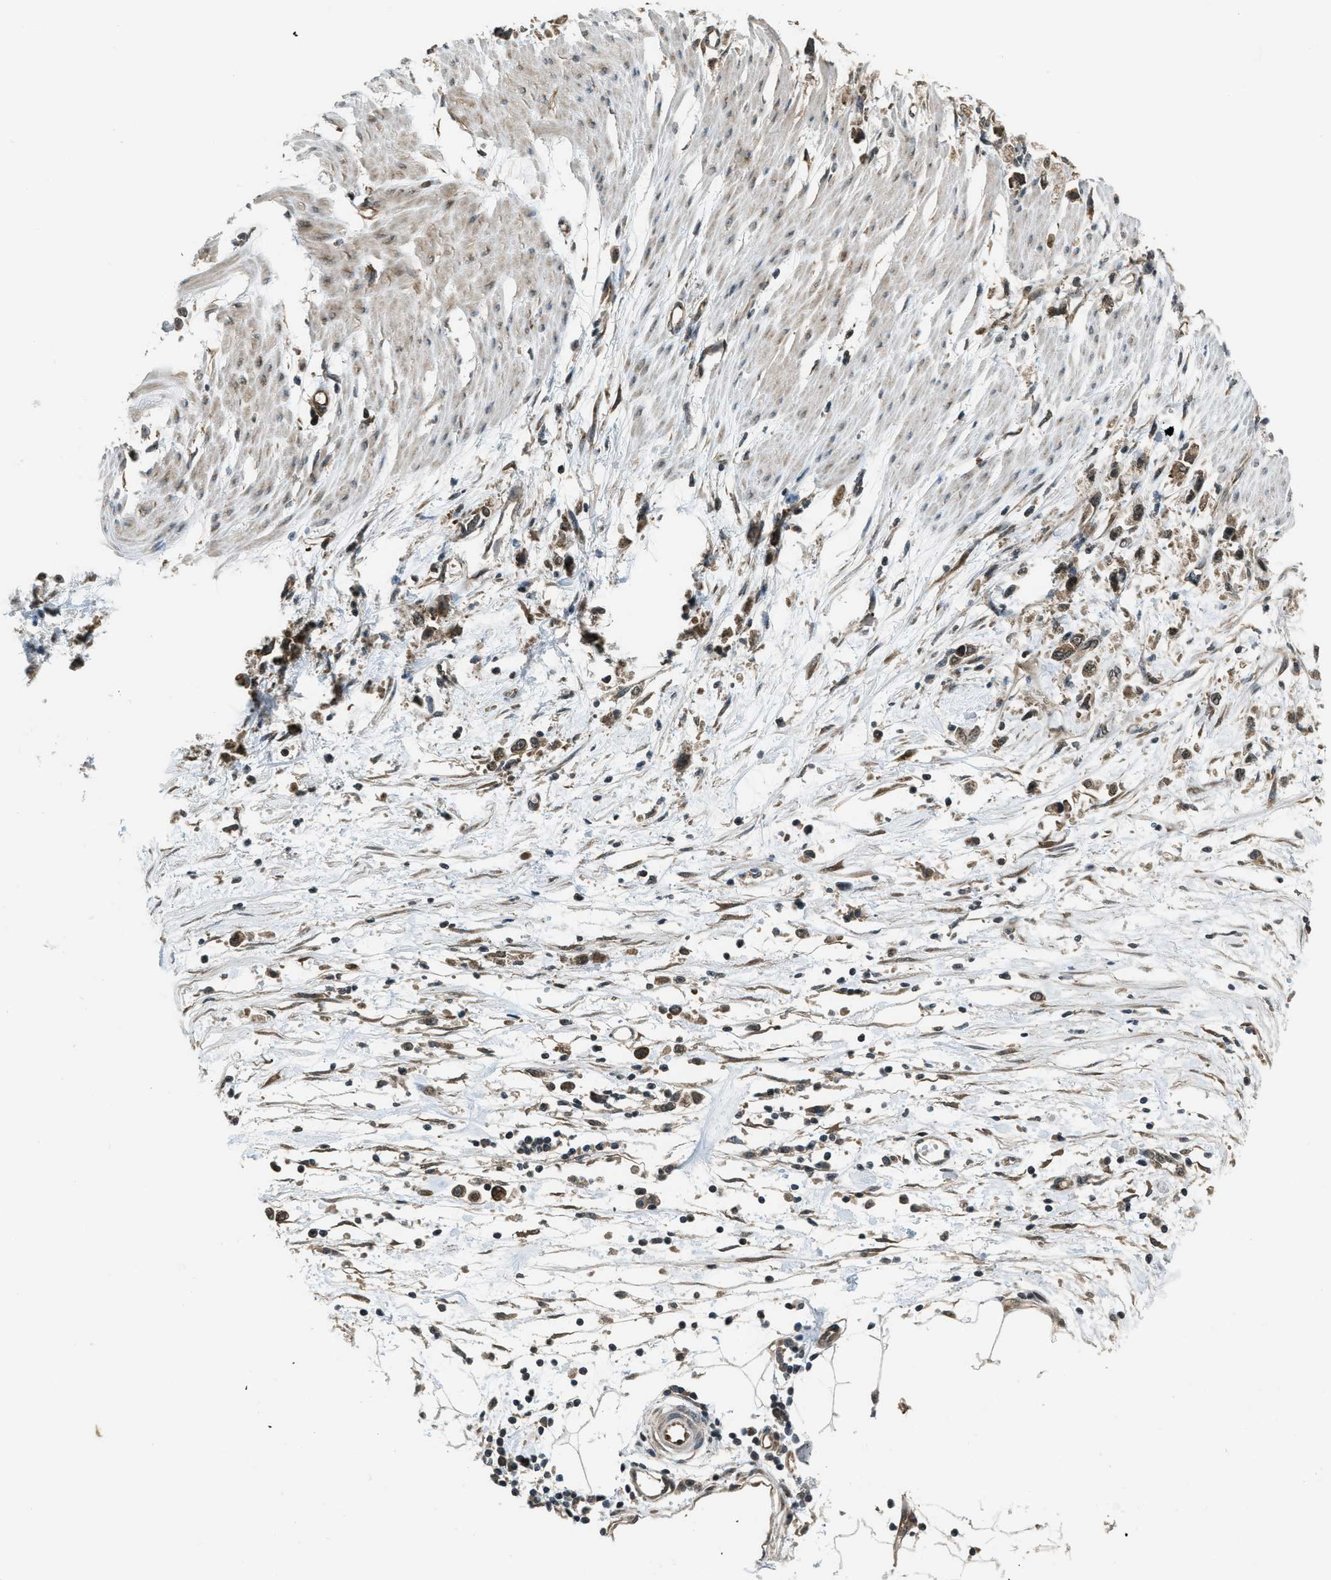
{"staining": {"intensity": "moderate", "quantity": ">75%", "location": "cytoplasmic/membranous"}, "tissue": "stomach cancer", "cell_type": "Tumor cells", "image_type": "cancer", "snomed": [{"axis": "morphology", "description": "Adenocarcinoma, NOS"}, {"axis": "topography", "description": "Stomach"}], "caption": "This photomicrograph displays immunohistochemistry (IHC) staining of stomach cancer (adenocarcinoma), with medium moderate cytoplasmic/membranous staining in about >75% of tumor cells.", "gene": "ASAP2", "patient": {"sex": "female", "age": 59}}